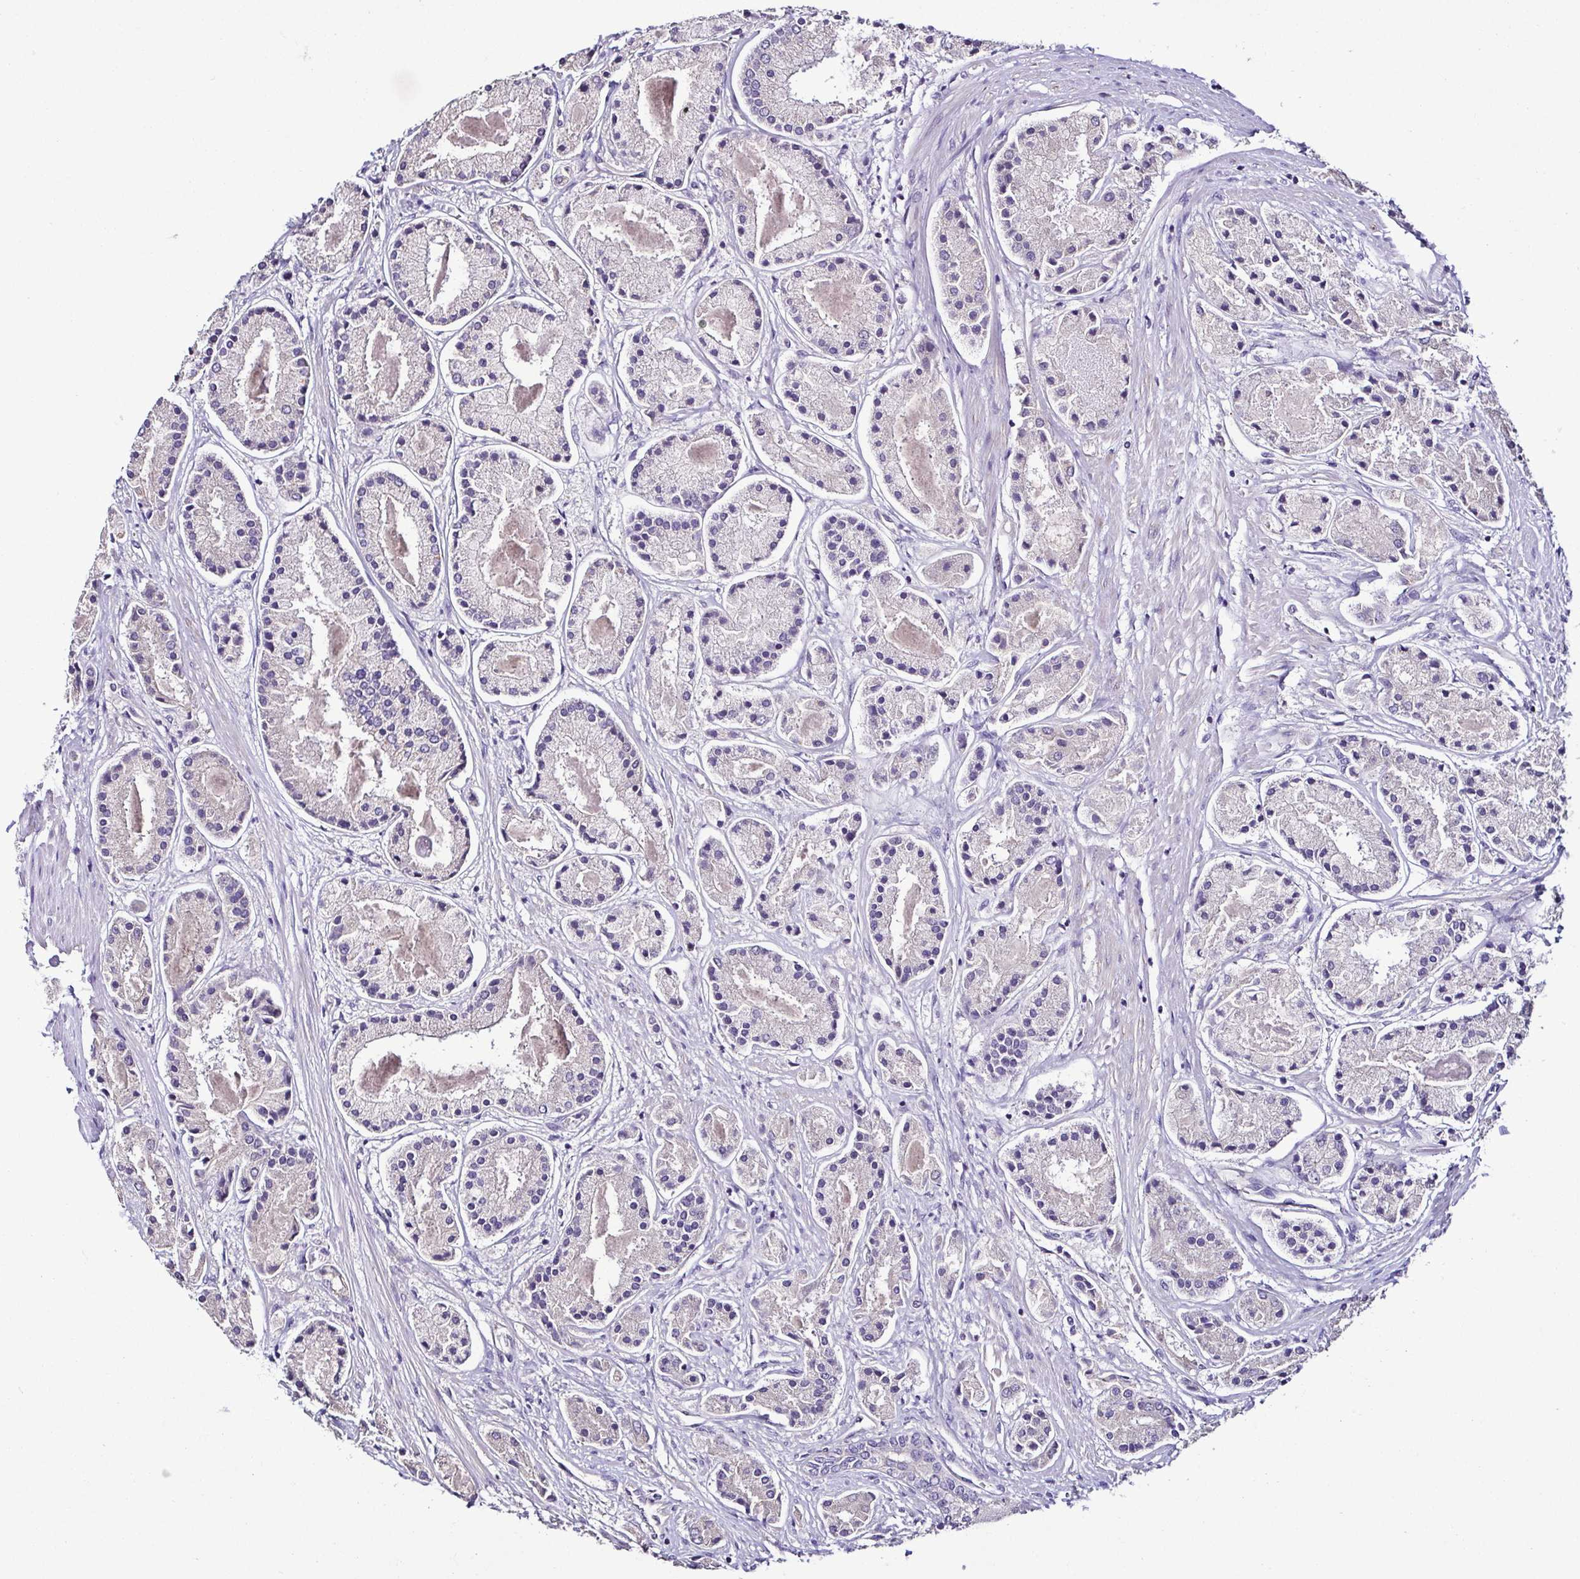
{"staining": {"intensity": "negative", "quantity": "none", "location": "none"}, "tissue": "prostate cancer", "cell_type": "Tumor cells", "image_type": "cancer", "snomed": [{"axis": "morphology", "description": "Adenocarcinoma, High grade"}, {"axis": "topography", "description": "Prostate"}], "caption": "An image of human high-grade adenocarcinoma (prostate) is negative for staining in tumor cells.", "gene": "LMOD2", "patient": {"sex": "male", "age": 67}}